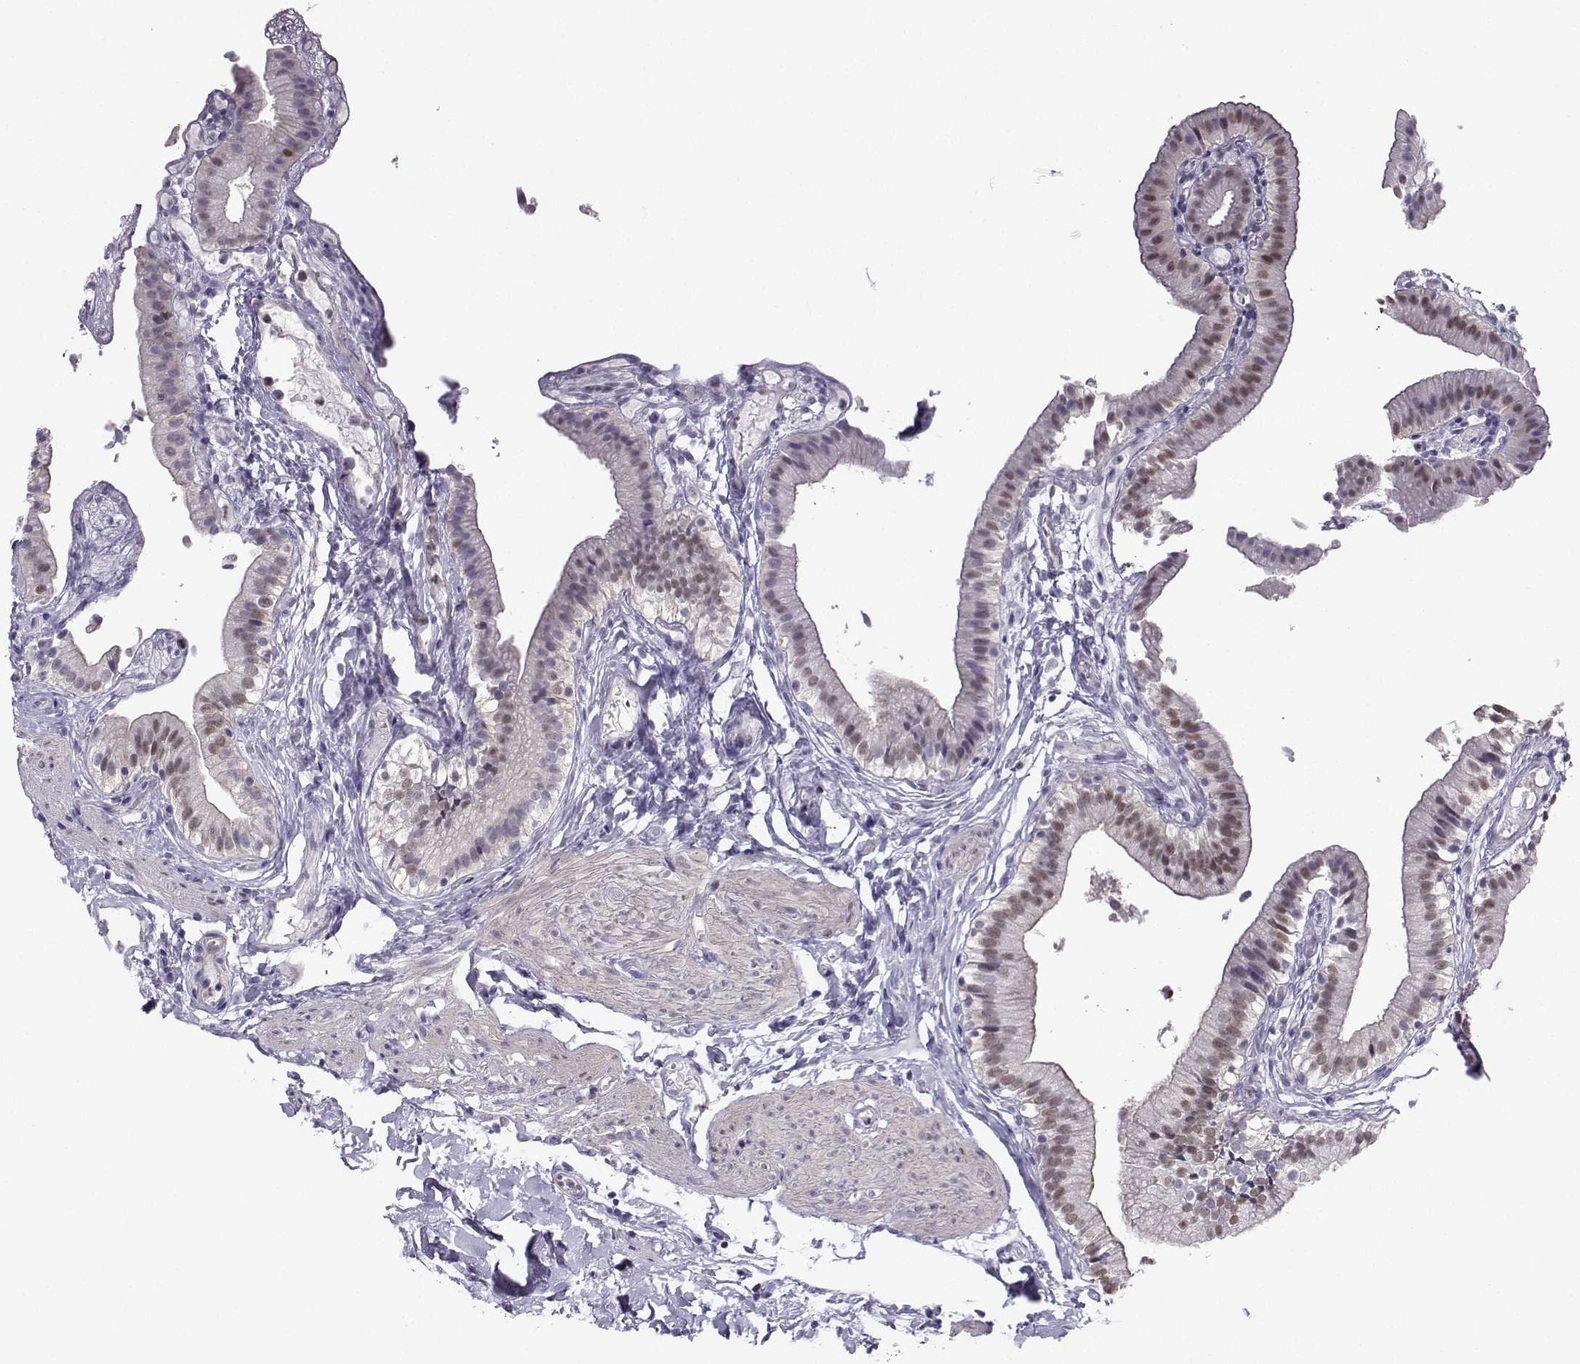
{"staining": {"intensity": "moderate", "quantity": "<25%", "location": "nuclear"}, "tissue": "gallbladder", "cell_type": "Glandular cells", "image_type": "normal", "snomed": [{"axis": "morphology", "description": "Normal tissue, NOS"}, {"axis": "topography", "description": "Gallbladder"}], "caption": "Brown immunohistochemical staining in benign human gallbladder shows moderate nuclear expression in about <25% of glandular cells.", "gene": "TEDC2", "patient": {"sex": "female", "age": 47}}